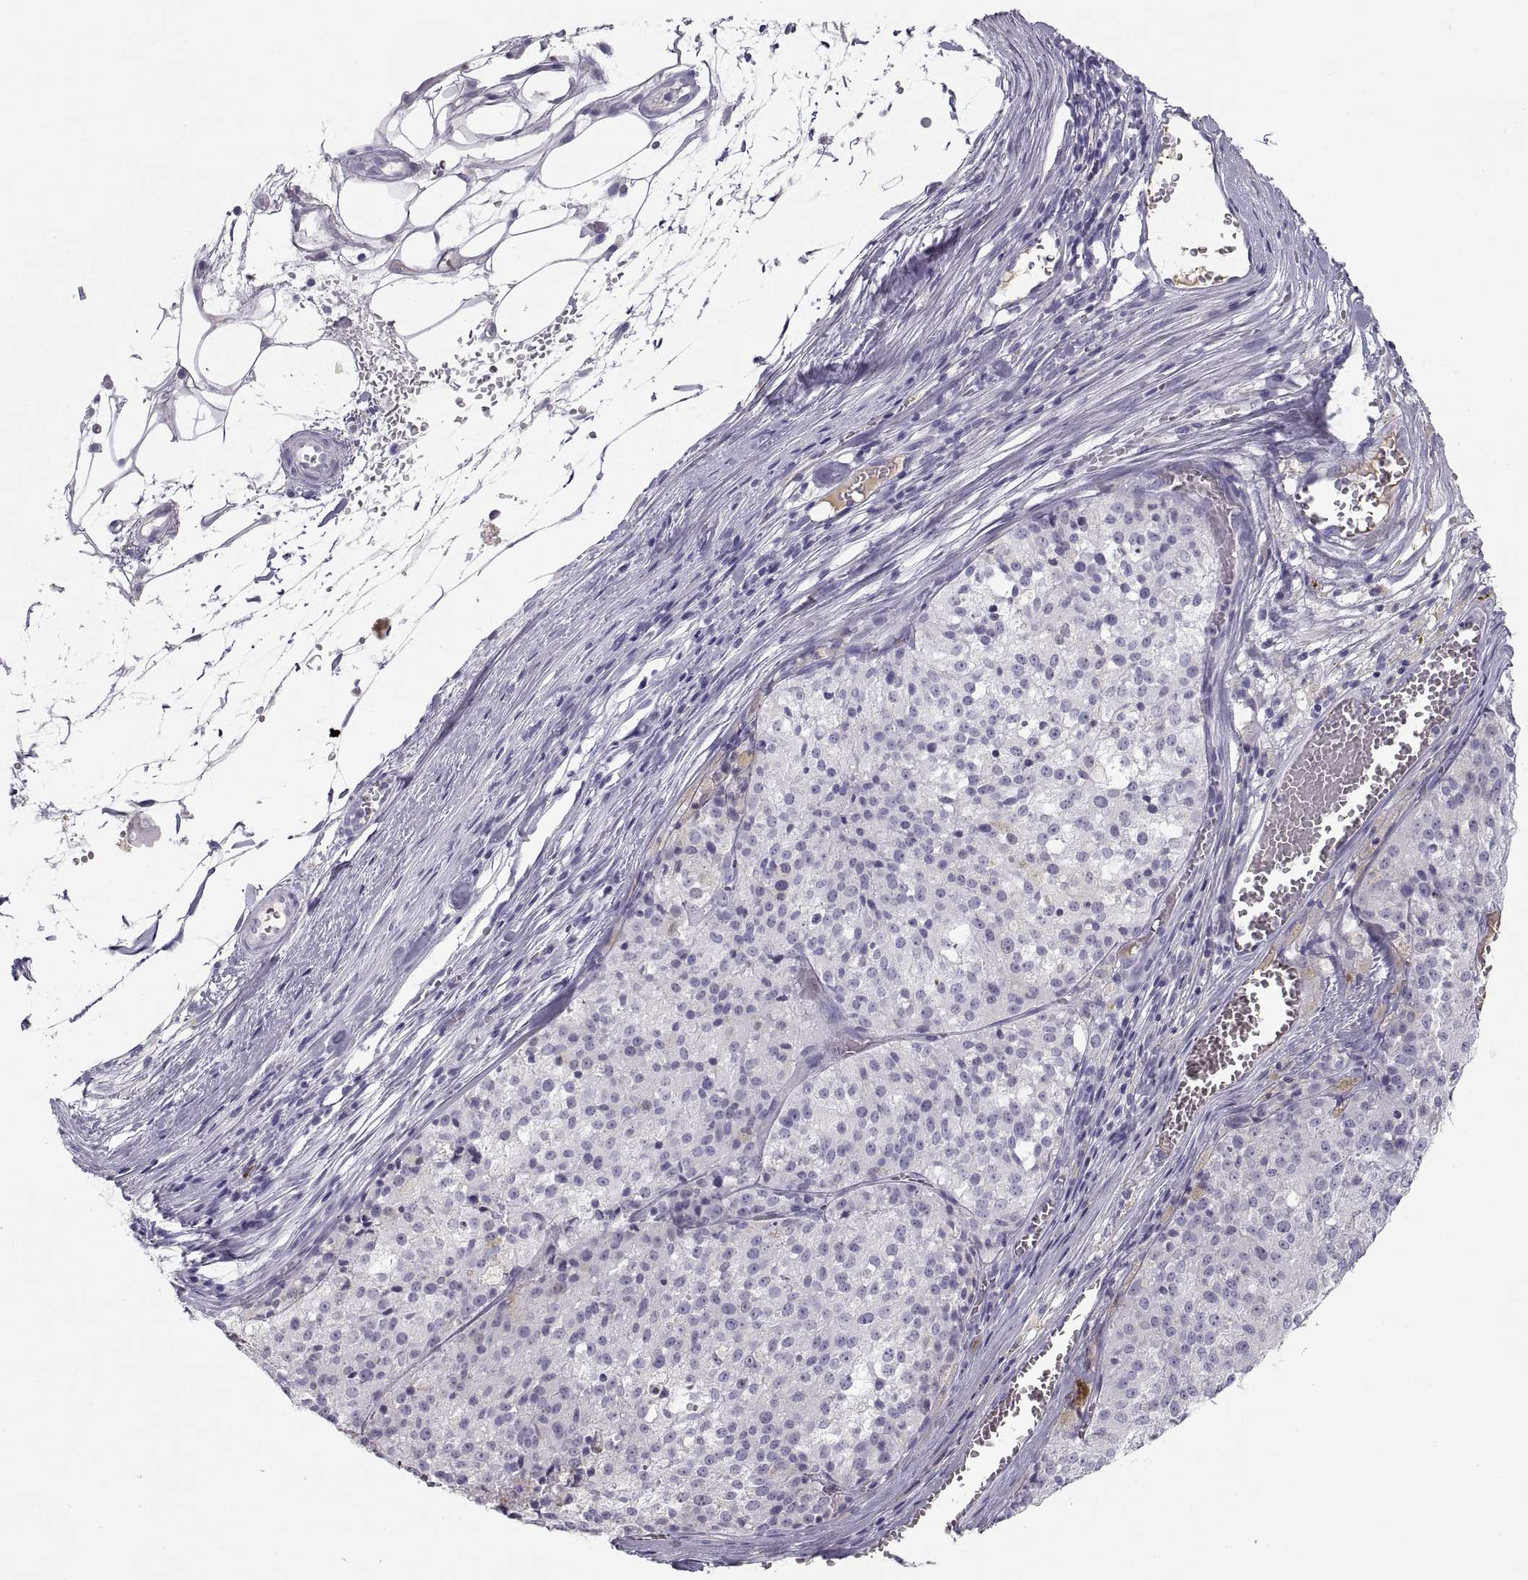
{"staining": {"intensity": "negative", "quantity": "none", "location": "none"}, "tissue": "melanoma", "cell_type": "Tumor cells", "image_type": "cancer", "snomed": [{"axis": "morphology", "description": "Malignant melanoma, Metastatic site"}, {"axis": "topography", "description": "Lymph node"}], "caption": "Photomicrograph shows no protein staining in tumor cells of malignant melanoma (metastatic site) tissue.", "gene": "MAGEB2", "patient": {"sex": "female", "age": 64}}